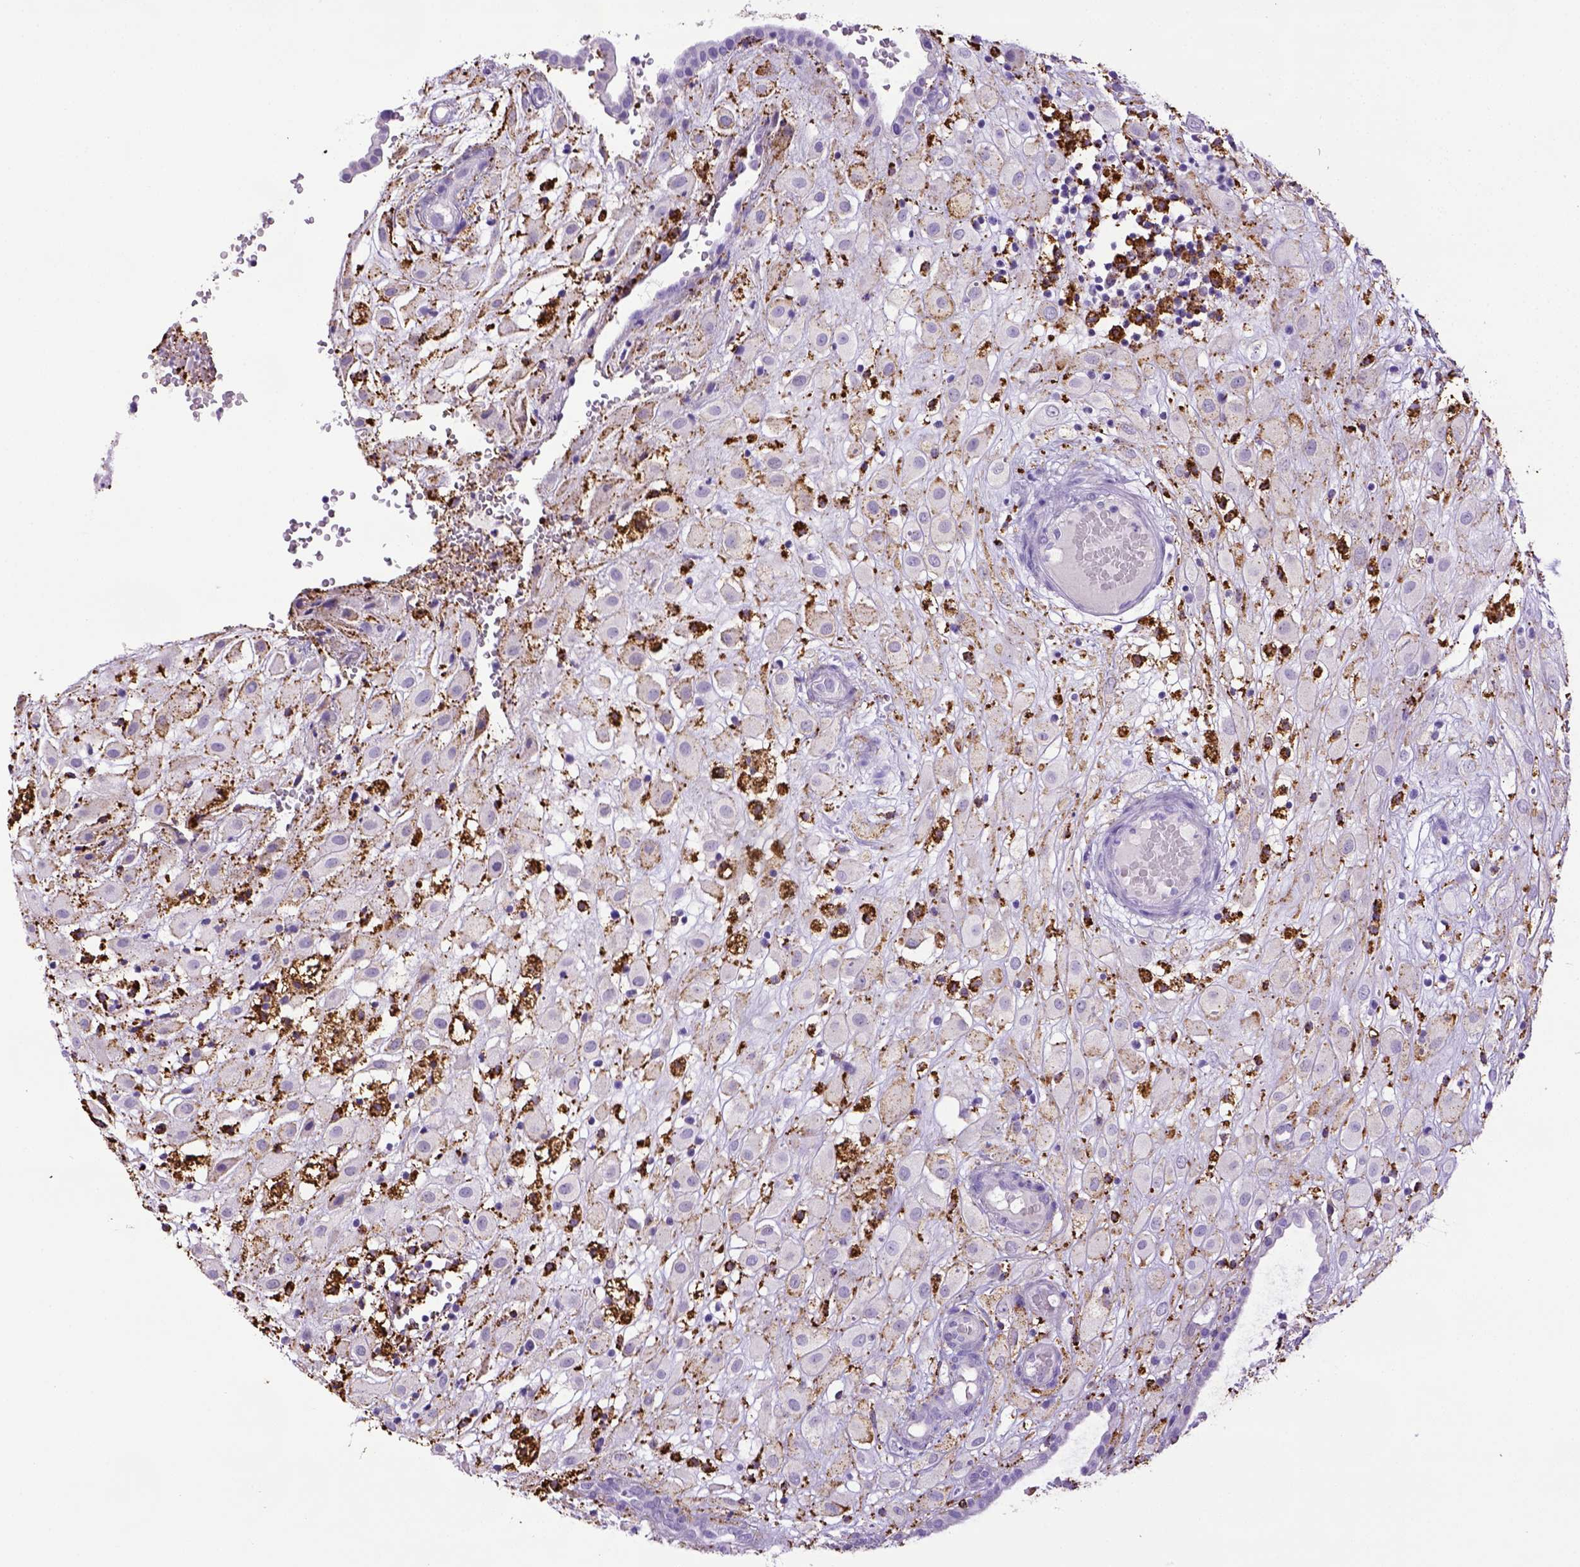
{"staining": {"intensity": "negative", "quantity": "none", "location": "none"}, "tissue": "placenta", "cell_type": "Decidual cells", "image_type": "normal", "snomed": [{"axis": "morphology", "description": "Normal tissue, NOS"}, {"axis": "topography", "description": "Placenta"}], "caption": "Normal placenta was stained to show a protein in brown. There is no significant staining in decidual cells. The staining was performed using DAB to visualize the protein expression in brown, while the nuclei were stained in blue with hematoxylin (Magnification: 20x).", "gene": "CD68", "patient": {"sex": "female", "age": 24}}